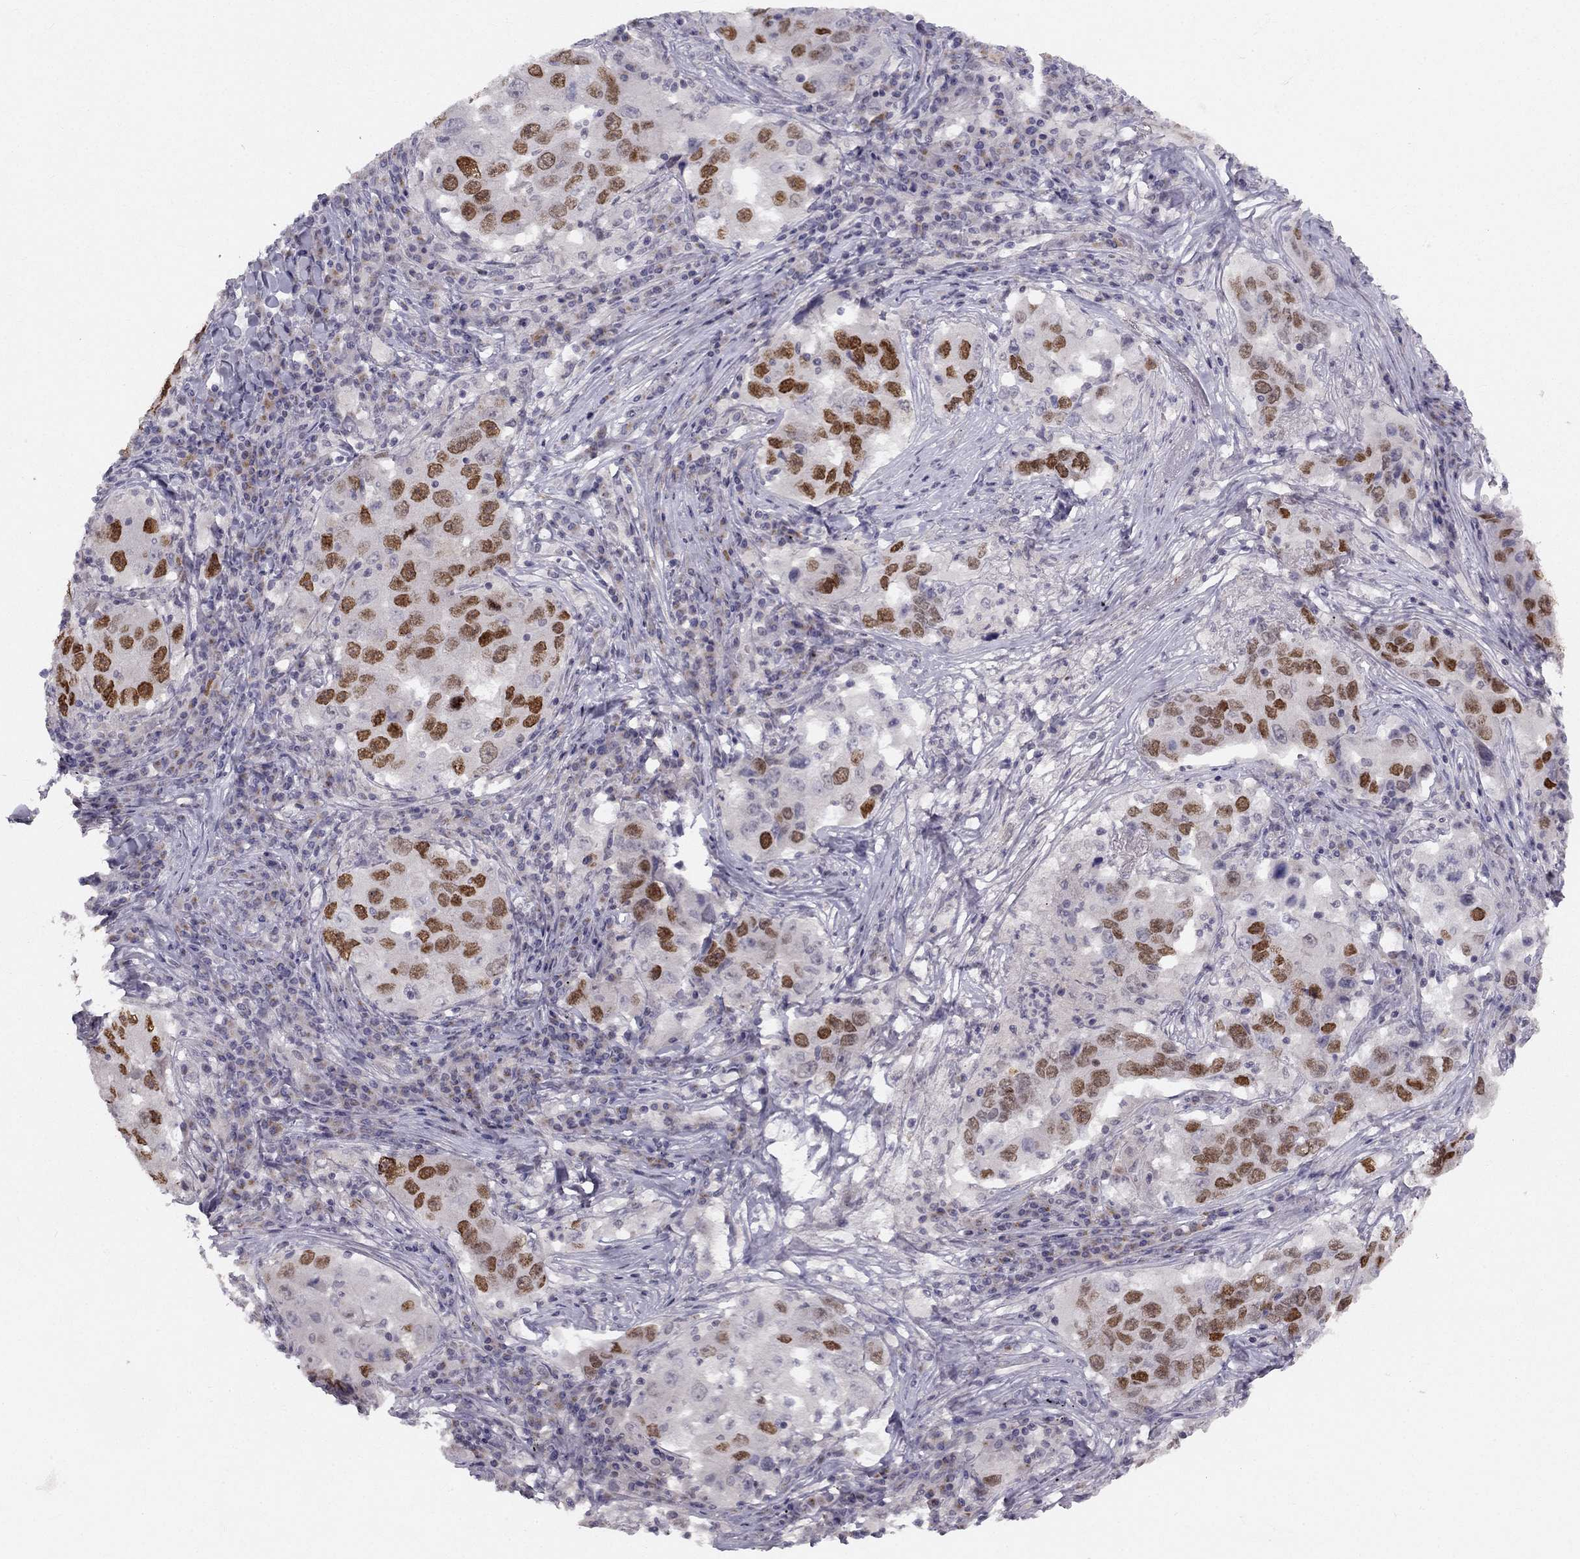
{"staining": {"intensity": "strong", "quantity": ">75%", "location": "nuclear"}, "tissue": "lung cancer", "cell_type": "Tumor cells", "image_type": "cancer", "snomed": [{"axis": "morphology", "description": "Adenocarcinoma, NOS"}, {"axis": "topography", "description": "Lung"}], "caption": "Immunohistochemical staining of lung cancer (adenocarcinoma) reveals high levels of strong nuclear protein positivity in approximately >75% of tumor cells. The staining is performed using DAB brown chromogen to label protein expression. The nuclei are counter-stained blue using hematoxylin.", "gene": "TRPS1", "patient": {"sex": "male", "age": 73}}